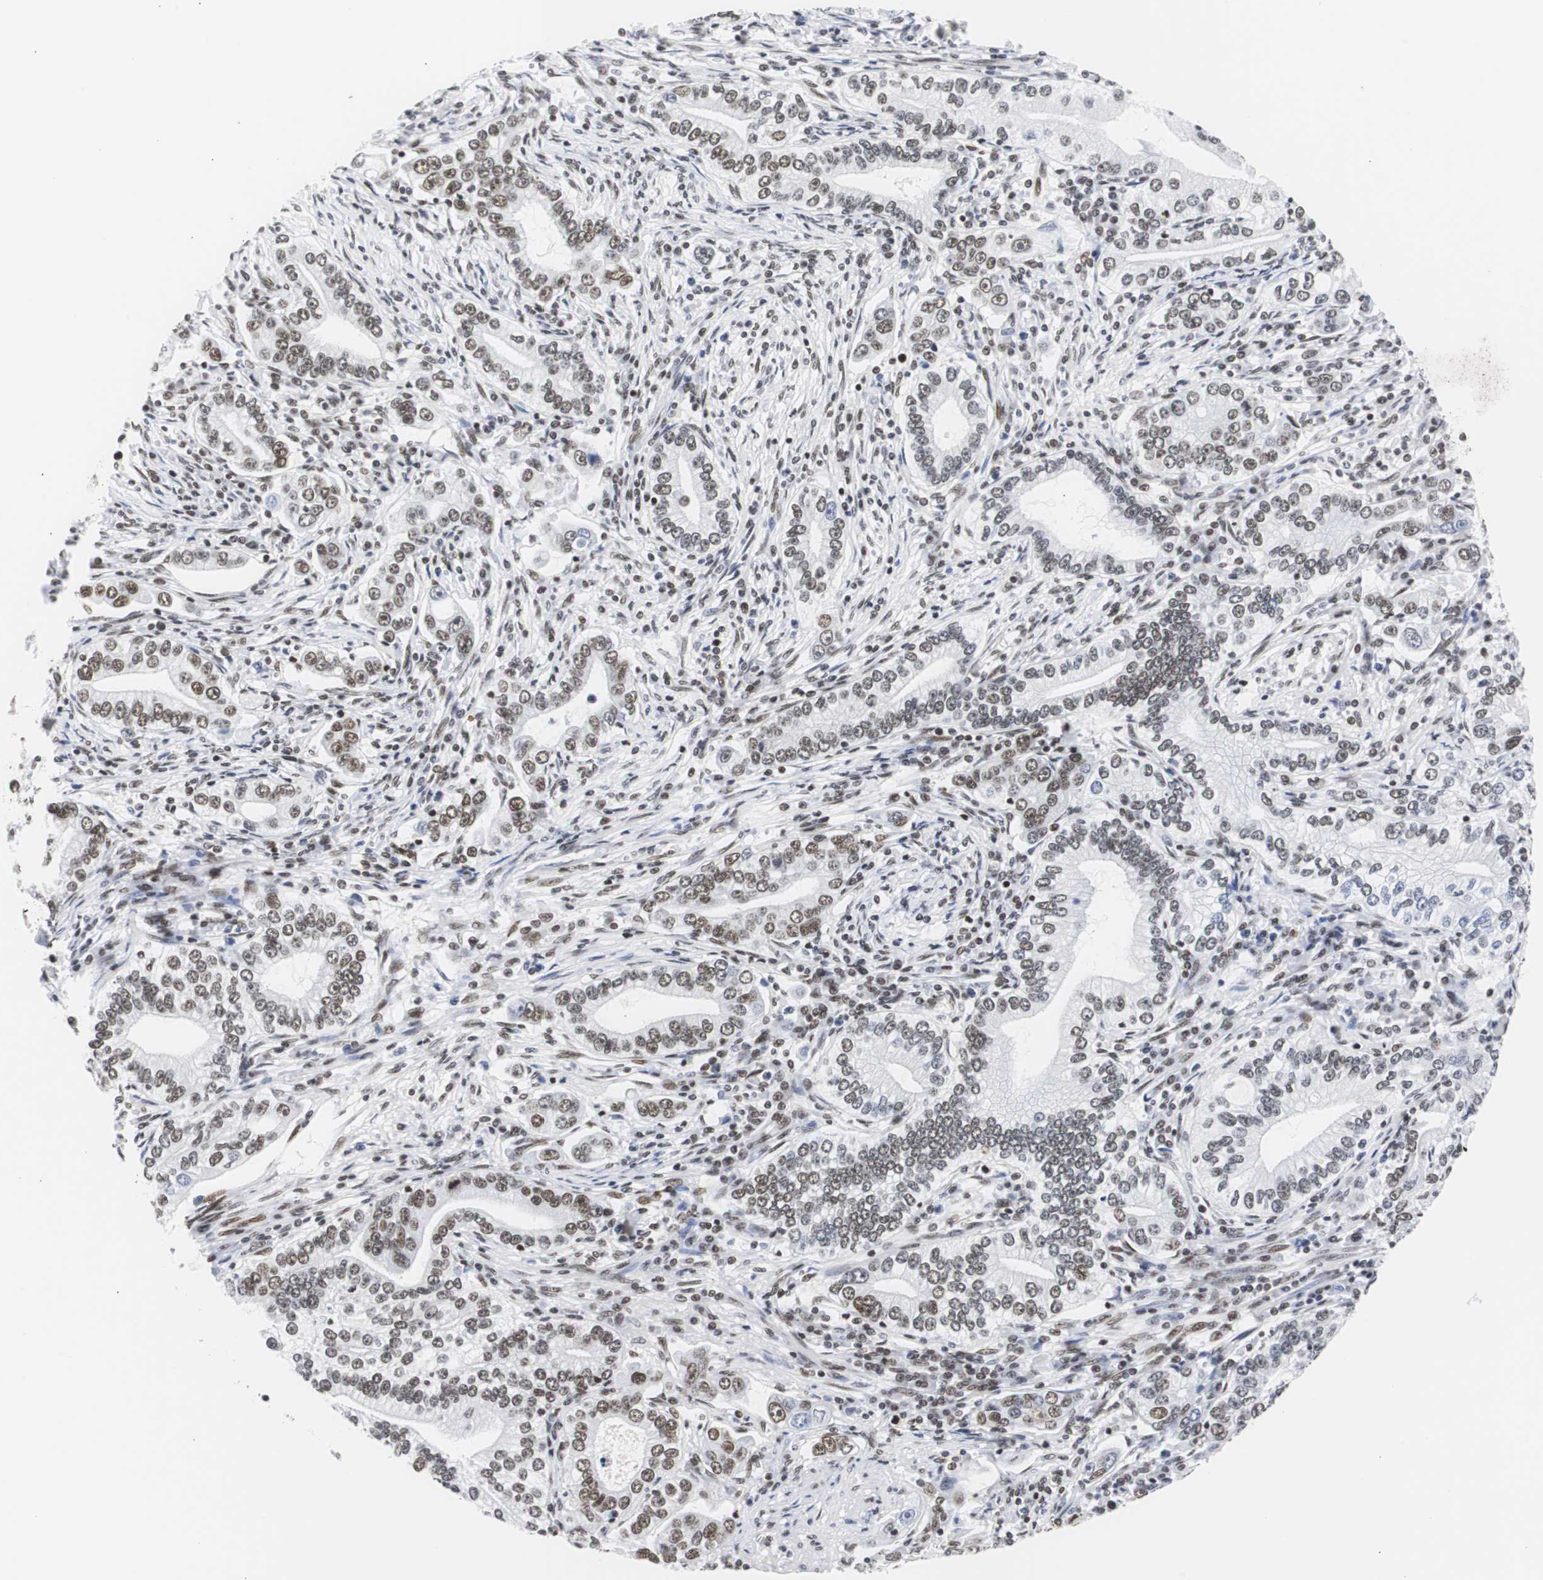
{"staining": {"intensity": "moderate", "quantity": ">75%", "location": "nuclear"}, "tissue": "stomach cancer", "cell_type": "Tumor cells", "image_type": "cancer", "snomed": [{"axis": "morphology", "description": "Adenocarcinoma, NOS"}, {"axis": "topography", "description": "Stomach, lower"}], "caption": "This is a histology image of immunohistochemistry staining of stomach adenocarcinoma, which shows moderate positivity in the nuclear of tumor cells.", "gene": "HNRNPH2", "patient": {"sex": "female", "age": 72}}